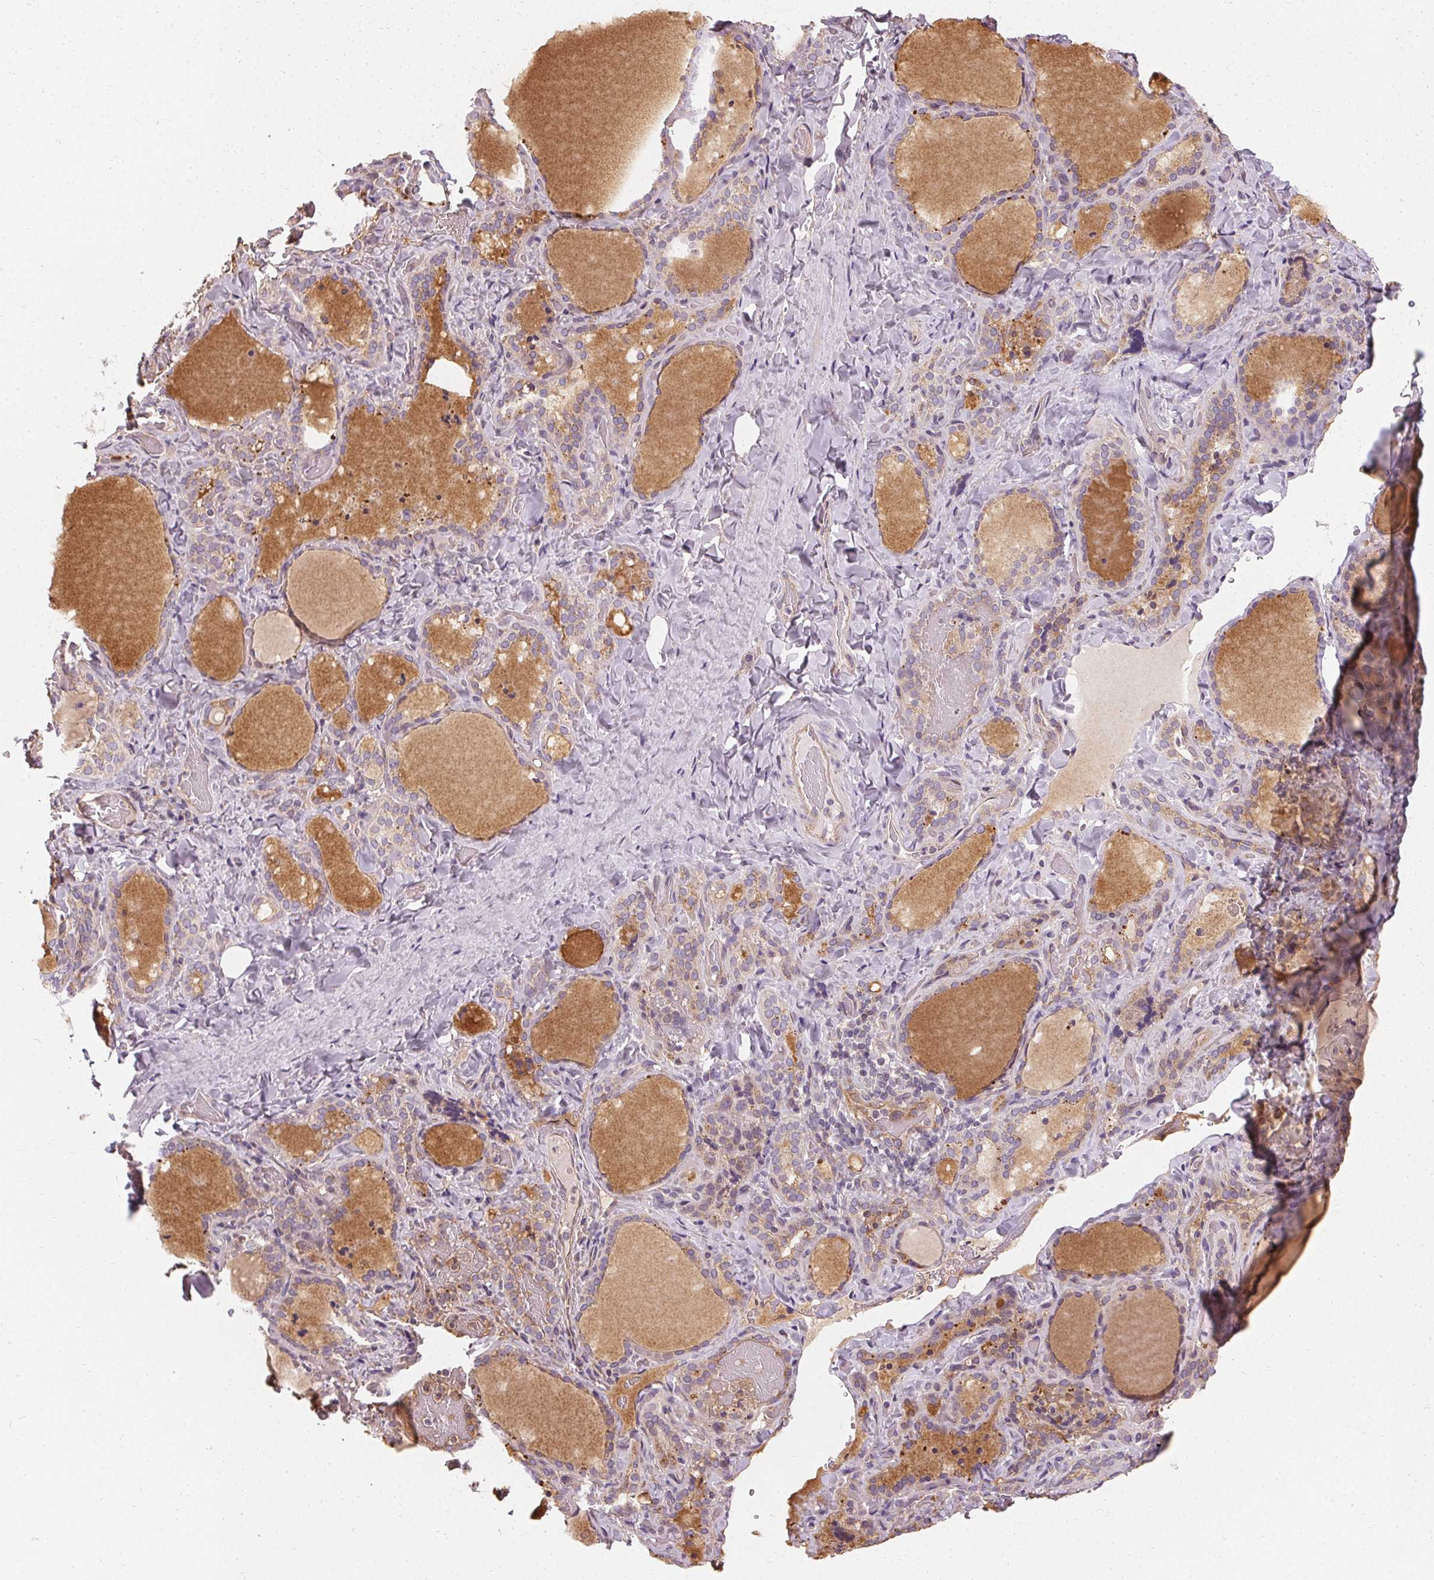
{"staining": {"intensity": "weak", "quantity": "25%-75%", "location": "cytoplasmic/membranous"}, "tissue": "thyroid gland", "cell_type": "Glandular cells", "image_type": "normal", "snomed": [{"axis": "morphology", "description": "Normal tissue, NOS"}, {"axis": "topography", "description": "Thyroid gland"}], "caption": "Immunohistochemical staining of normal human thyroid gland exhibits 25%-75% levels of weak cytoplasmic/membranous protein expression in approximately 25%-75% of glandular cells.", "gene": "APLP1", "patient": {"sex": "female", "age": 22}}